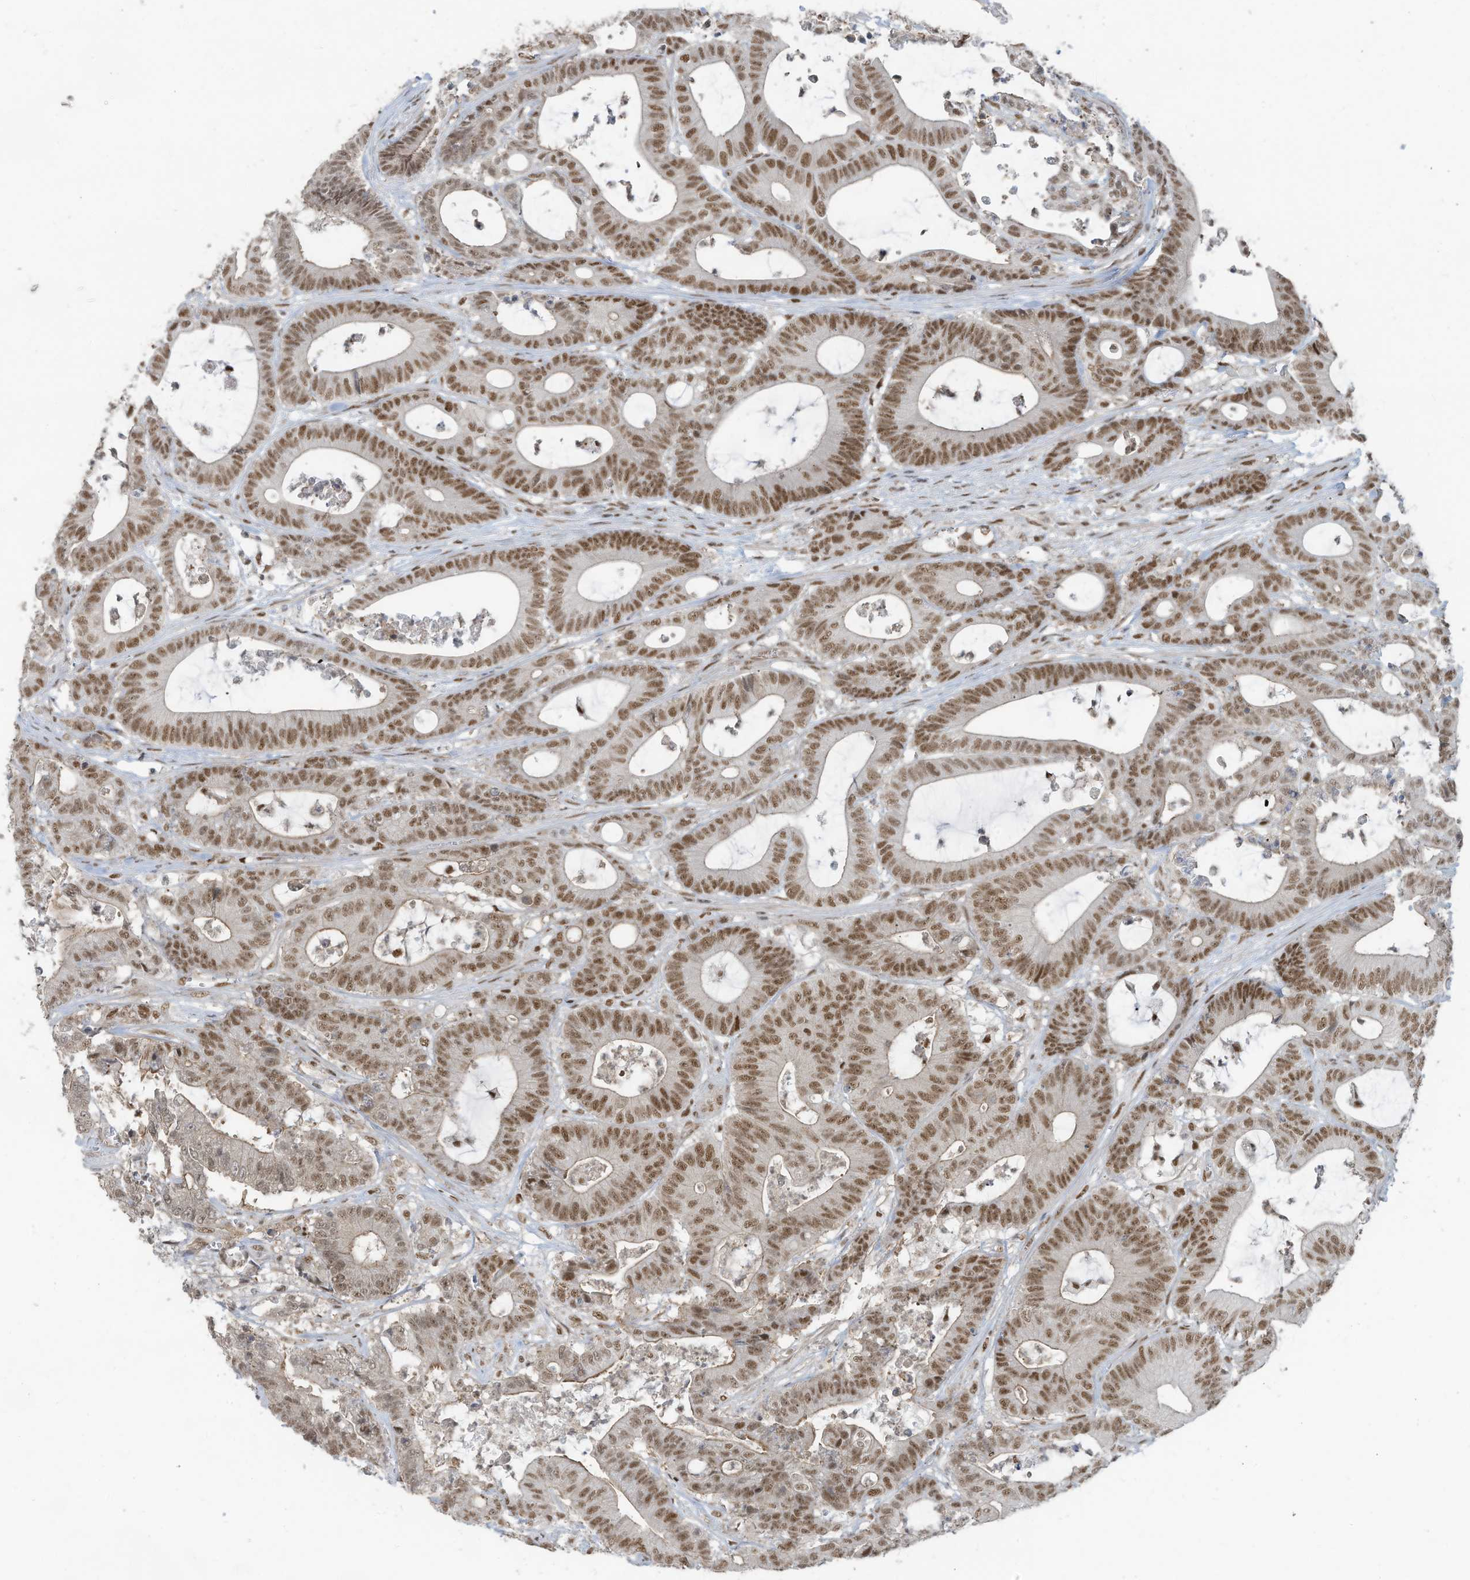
{"staining": {"intensity": "moderate", "quantity": ">75%", "location": "cytoplasmic/membranous,nuclear"}, "tissue": "colorectal cancer", "cell_type": "Tumor cells", "image_type": "cancer", "snomed": [{"axis": "morphology", "description": "Adenocarcinoma, NOS"}, {"axis": "topography", "description": "Colon"}], "caption": "A brown stain highlights moderate cytoplasmic/membranous and nuclear expression of a protein in colorectal adenocarcinoma tumor cells.", "gene": "DBR1", "patient": {"sex": "female", "age": 84}}